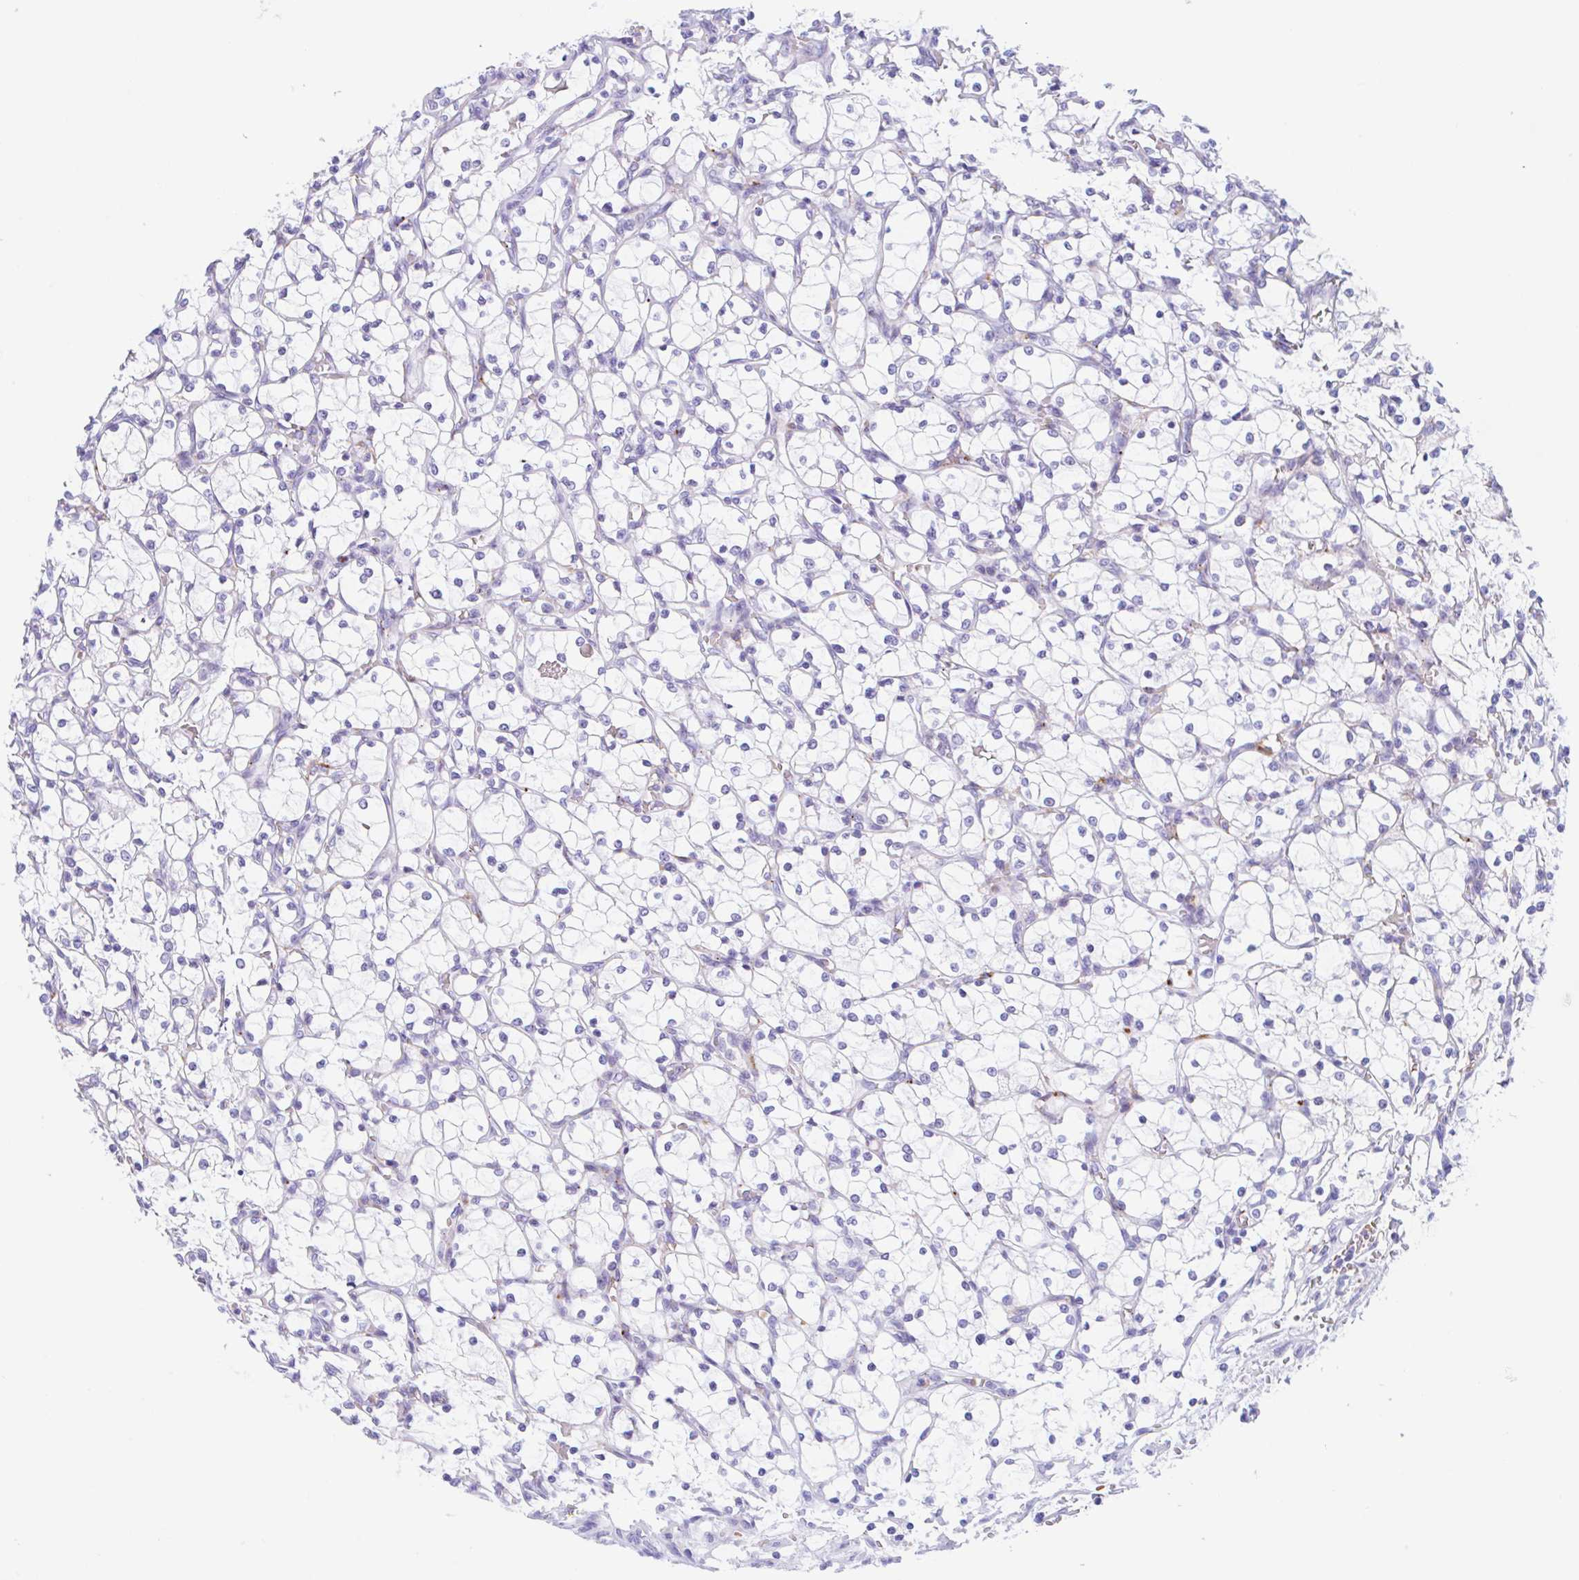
{"staining": {"intensity": "negative", "quantity": "none", "location": "none"}, "tissue": "renal cancer", "cell_type": "Tumor cells", "image_type": "cancer", "snomed": [{"axis": "morphology", "description": "Adenocarcinoma, NOS"}, {"axis": "topography", "description": "Kidney"}], "caption": "This is an immunohistochemistry (IHC) histopathology image of renal cancer (adenocarcinoma). There is no positivity in tumor cells.", "gene": "ANKRD9", "patient": {"sex": "female", "age": 69}}